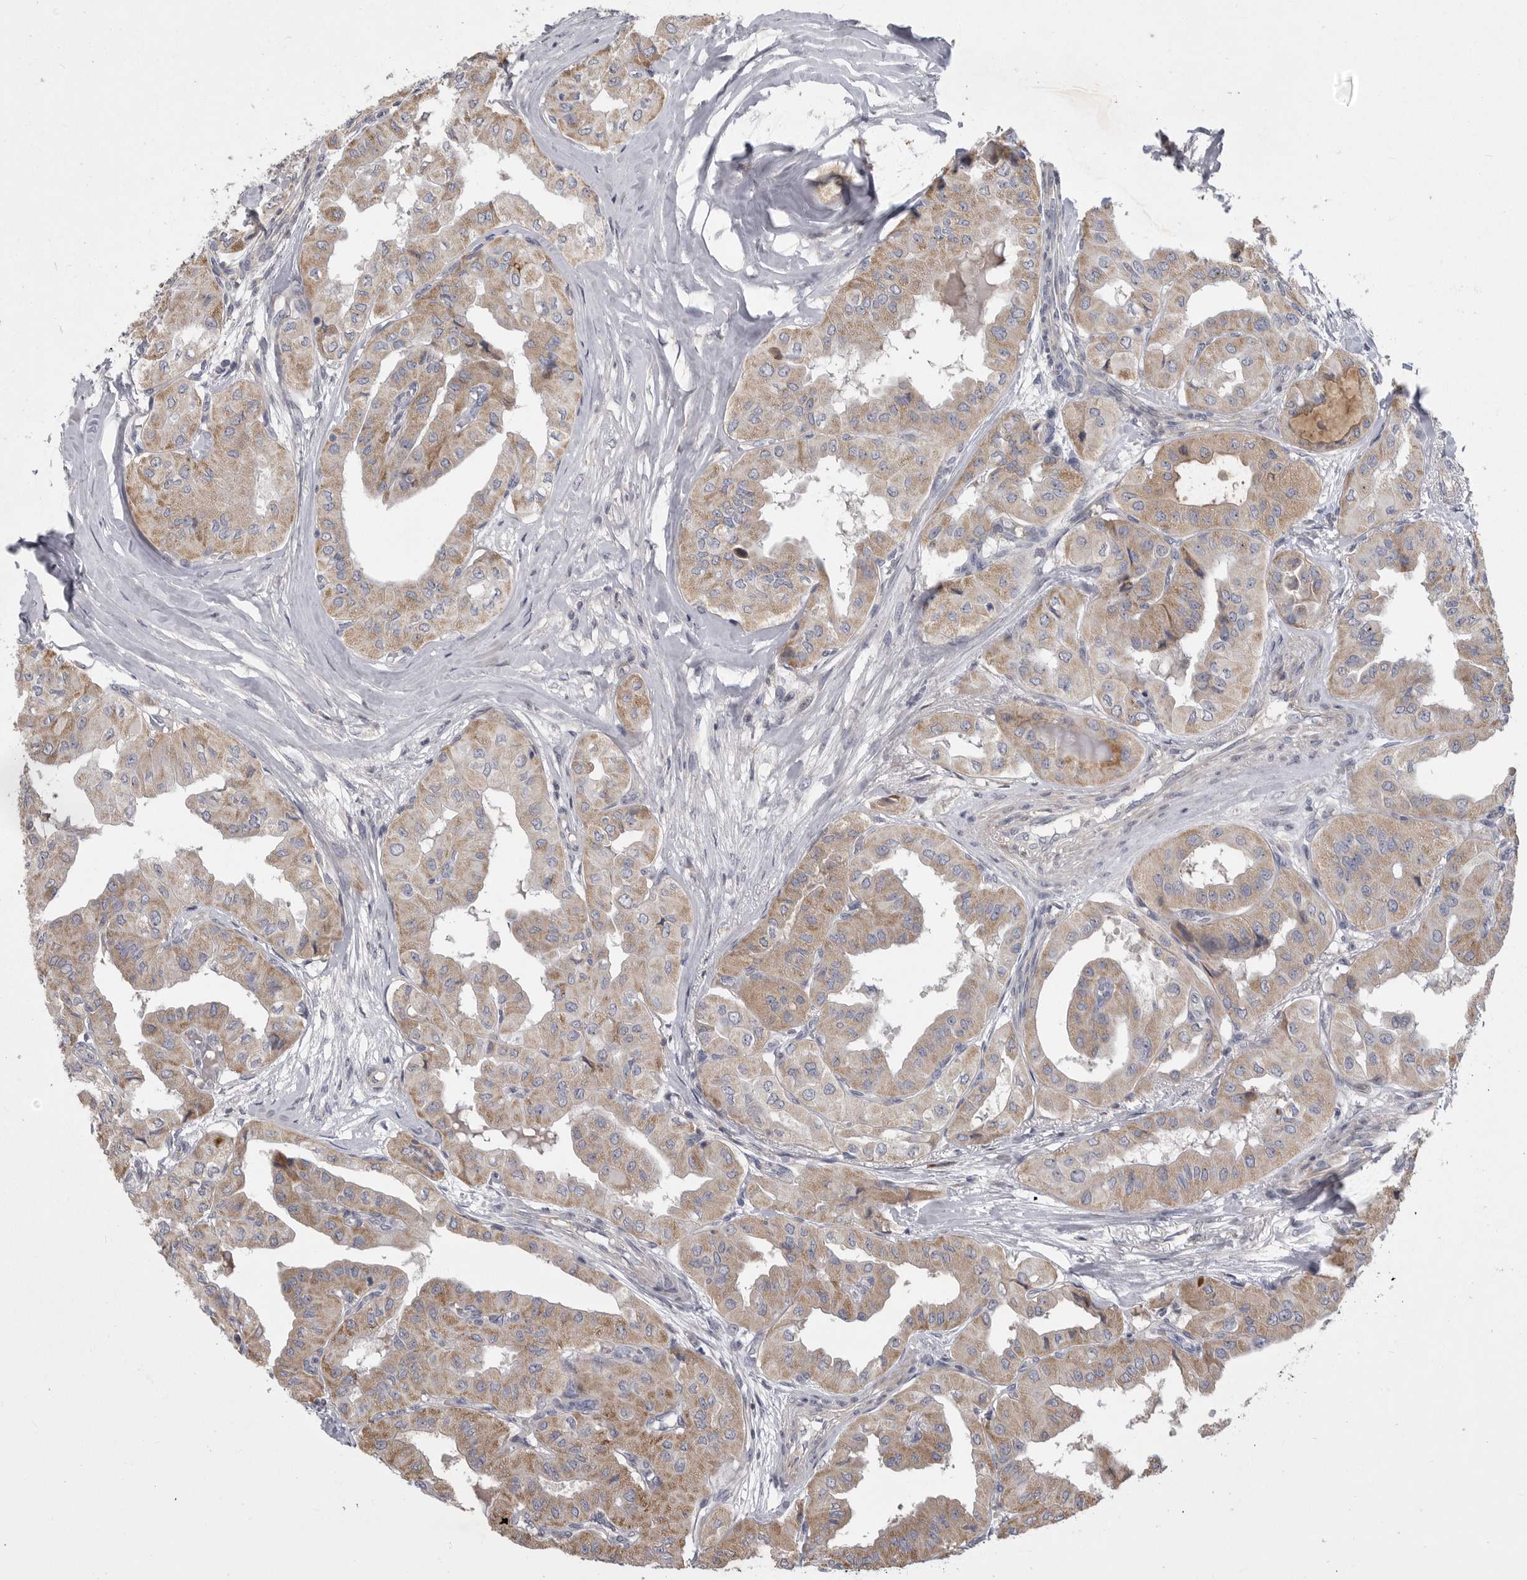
{"staining": {"intensity": "weak", "quantity": ">75%", "location": "cytoplasmic/membranous"}, "tissue": "thyroid cancer", "cell_type": "Tumor cells", "image_type": "cancer", "snomed": [{"axis": "morphology", "description": "Papillary adenocarcinoma, NOS"}, {"axis": "topography", "description": "Thyroid gland"}], "caption": "High-power microscopy captured an IHC micrograph of papillary adenocarcinoma (thyroid), revealing weak cytoplasmic/membranous positivity in approximately >75% of tumor cells.", "gene": "CRP", "patient": {"sex": "female", "age": 59}}